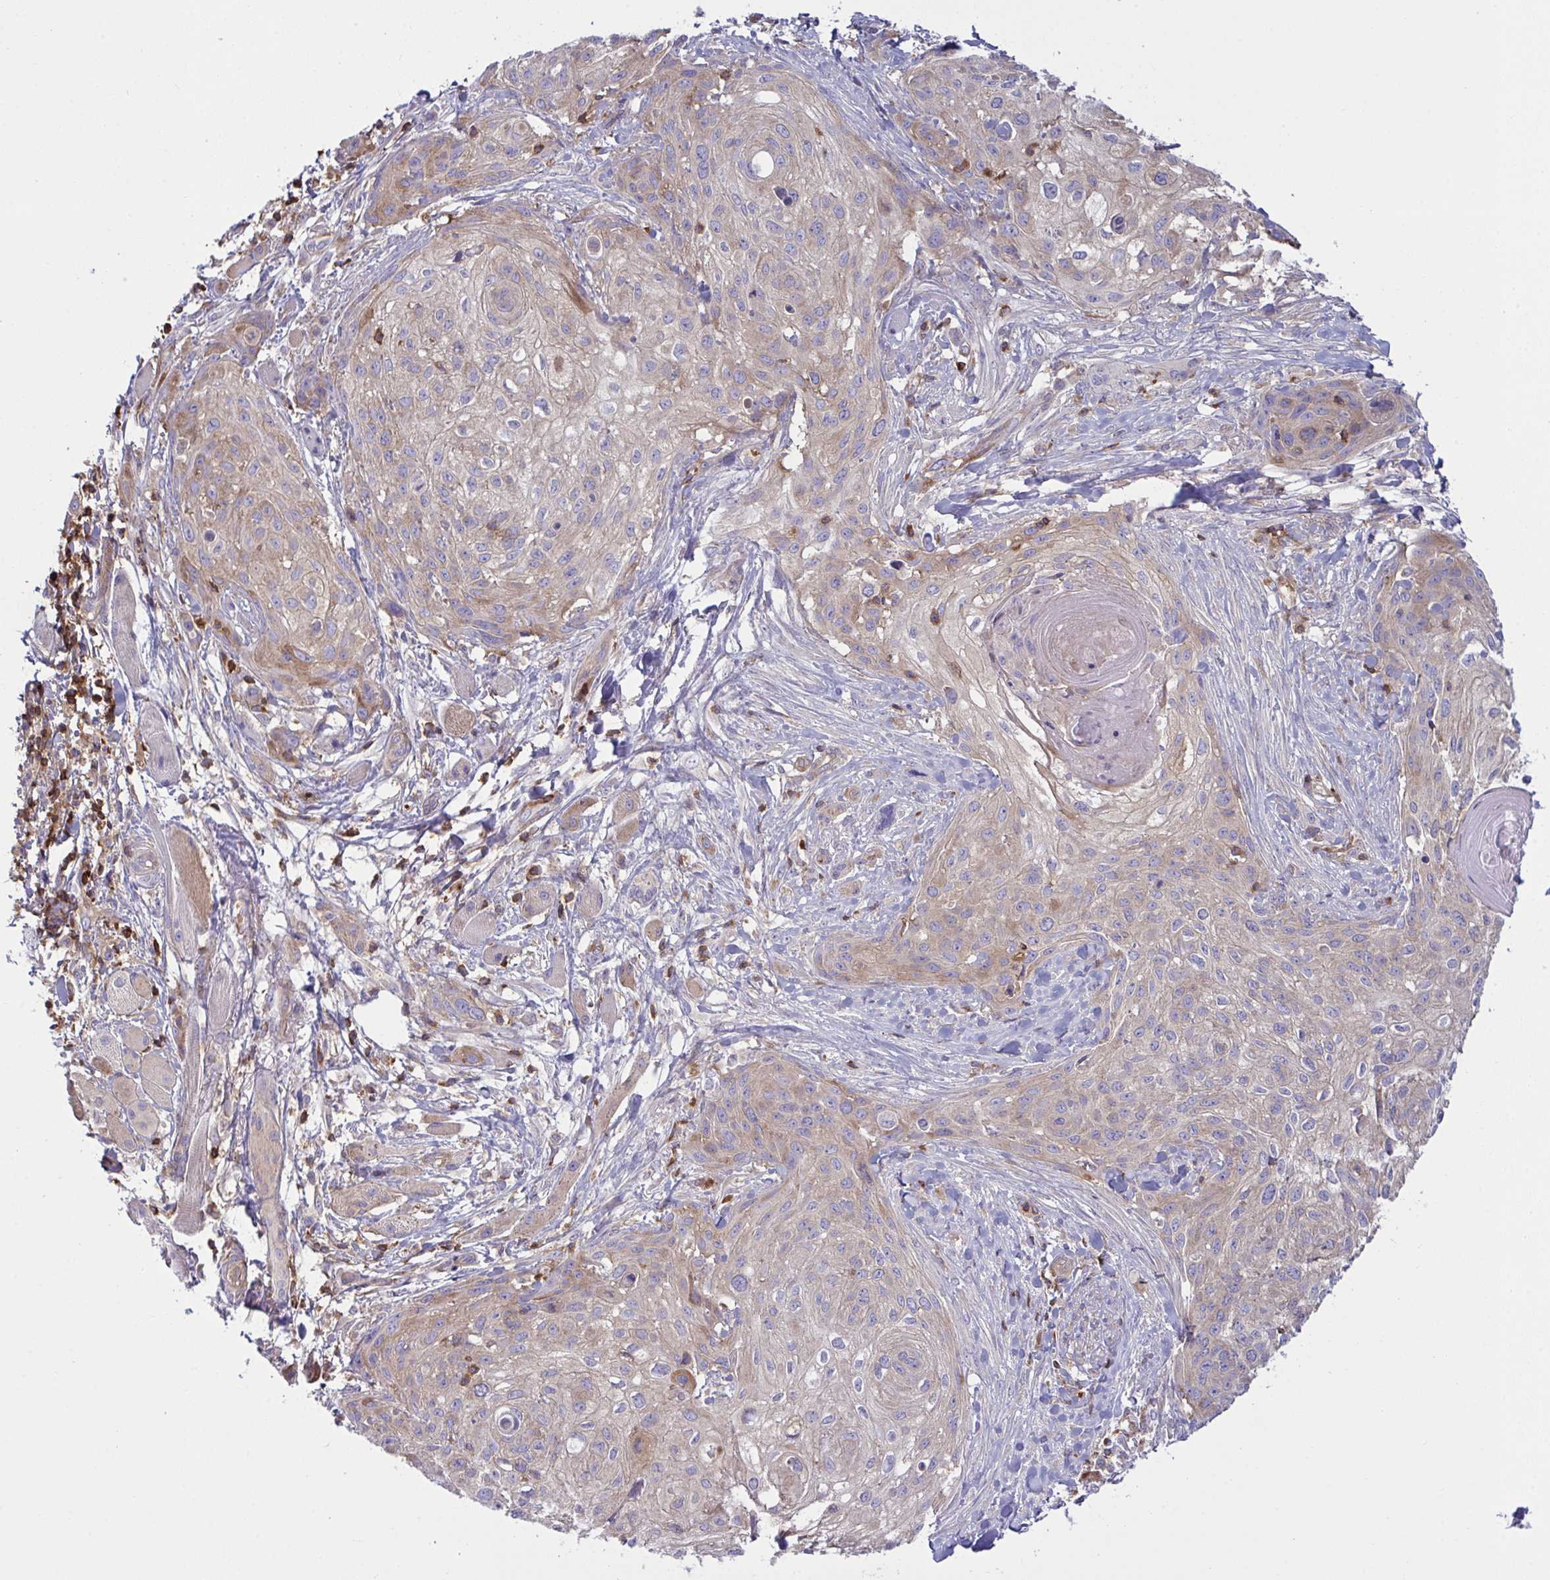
{"staining": {"intensity": "weak", "quantity": "25%-75%", "location": "cytoplasmic/membranous"}, "tissue": "skin cancer", "cell_type": "Tumor cells", "image_type": "cancer", "snomed": [{"axis": "morphology", "description": "Squamous cell carcinoma, NOS"}, {"axis": "topography", "description": "Skin"}], "caption": "The micrograph demonstrates immunohistochemical staining of skin cancer. There is weak cytoplasmic/membranous staining is seen in approximately 25%-75% of tumor cells.", "gene": "TSC22D3", "patient": {"sex": "female", "age": 87}}